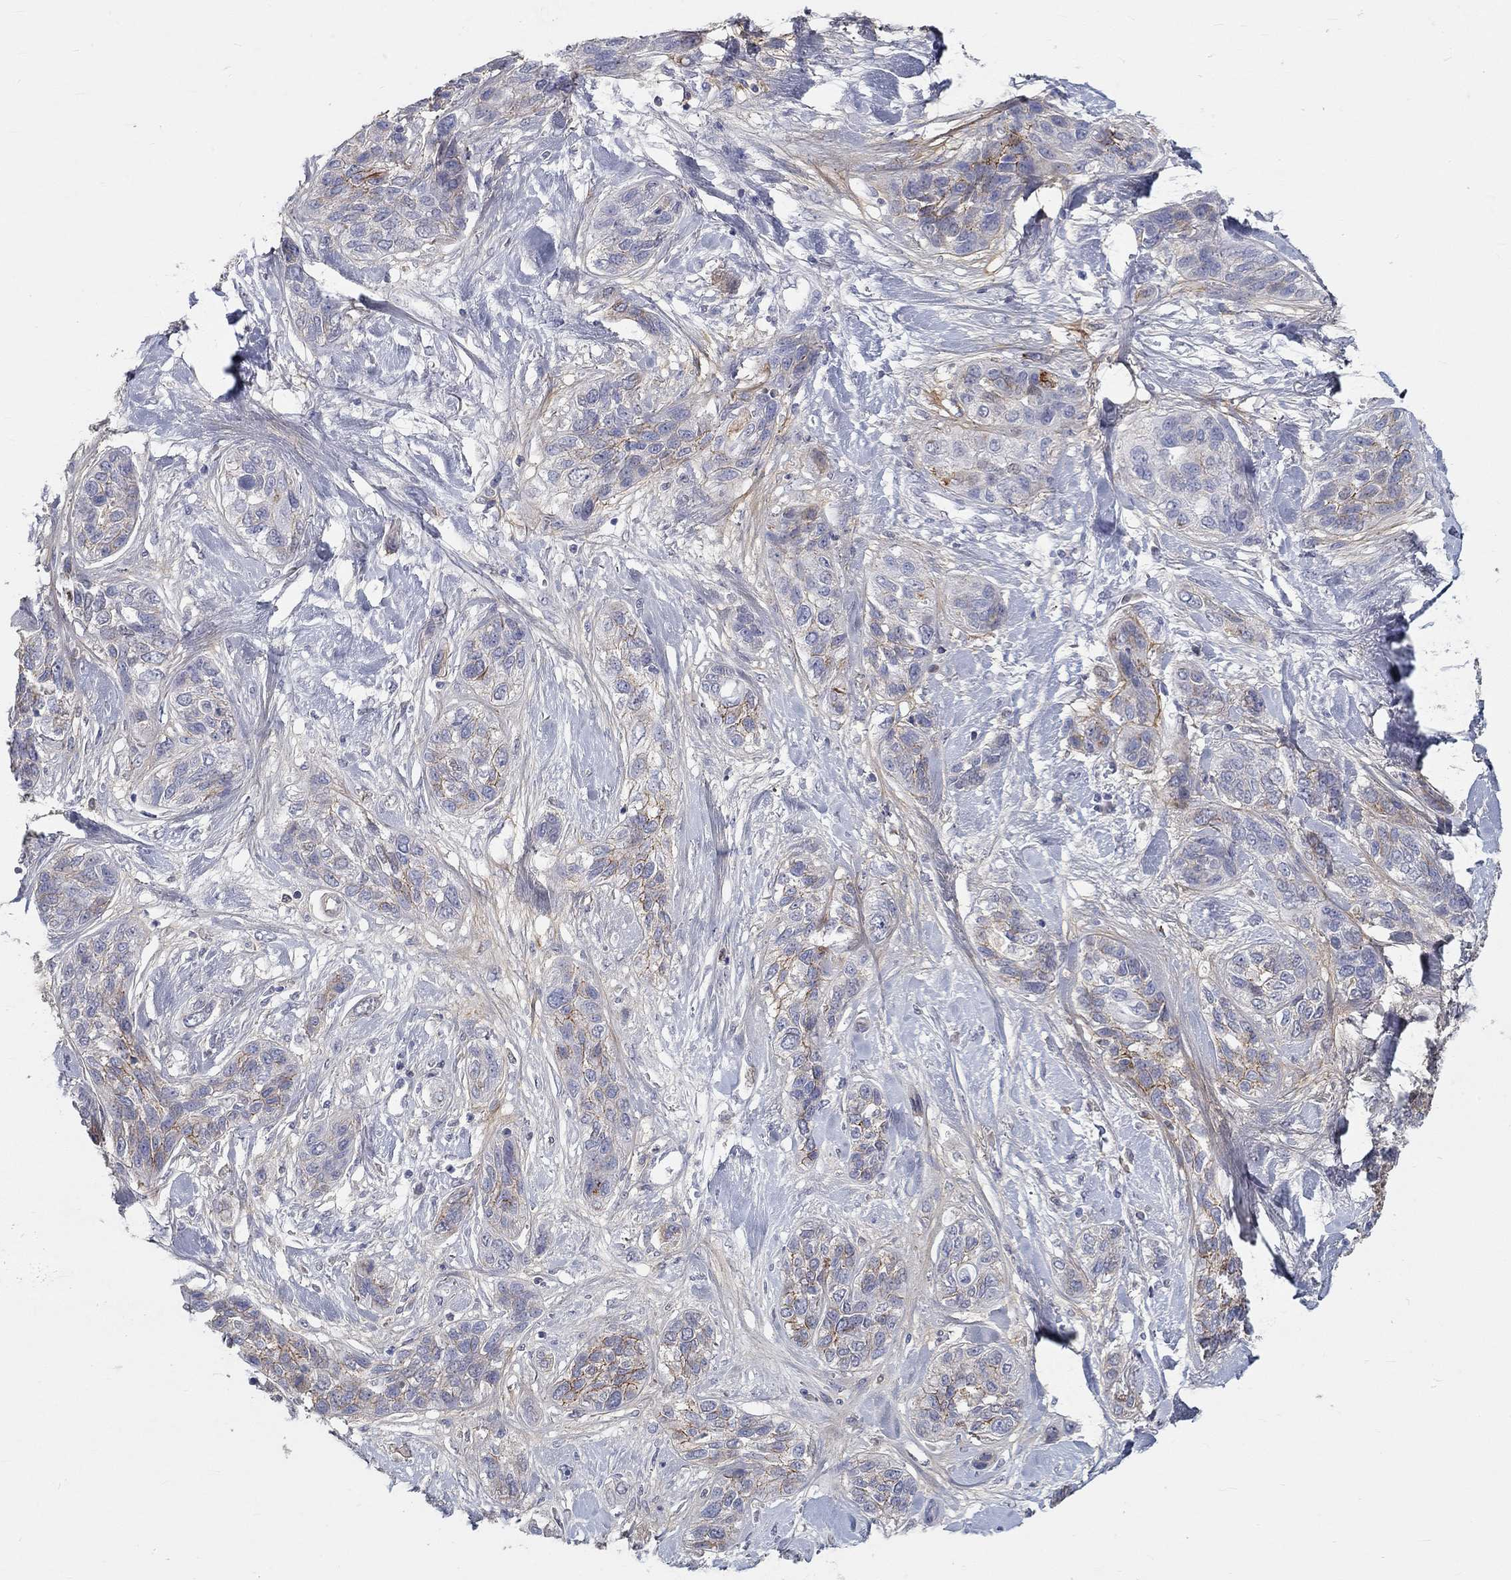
{"staining": {"intensity": "moderate", "quantity": "<25%", "location": "cytoplasmic/membranous"}, "tissue": "lung cancer", "cell_type": "Tumor cells", "image_type": "cancer", "snomed": [{"axis": "morphology", "description": "Squamous cell carcinoma, NOS"}, {"axis": "topography", "description": "Lung"}], "caption": "This is a histology image of immunohistochemistry (IHC) staining of squamous cell carcinoma (lung), which shows moderate expression in the cytoplasmic/membranous of tumor cells.", "gene": "FGF2", "patient": {"sex": "female", "age": 70}}